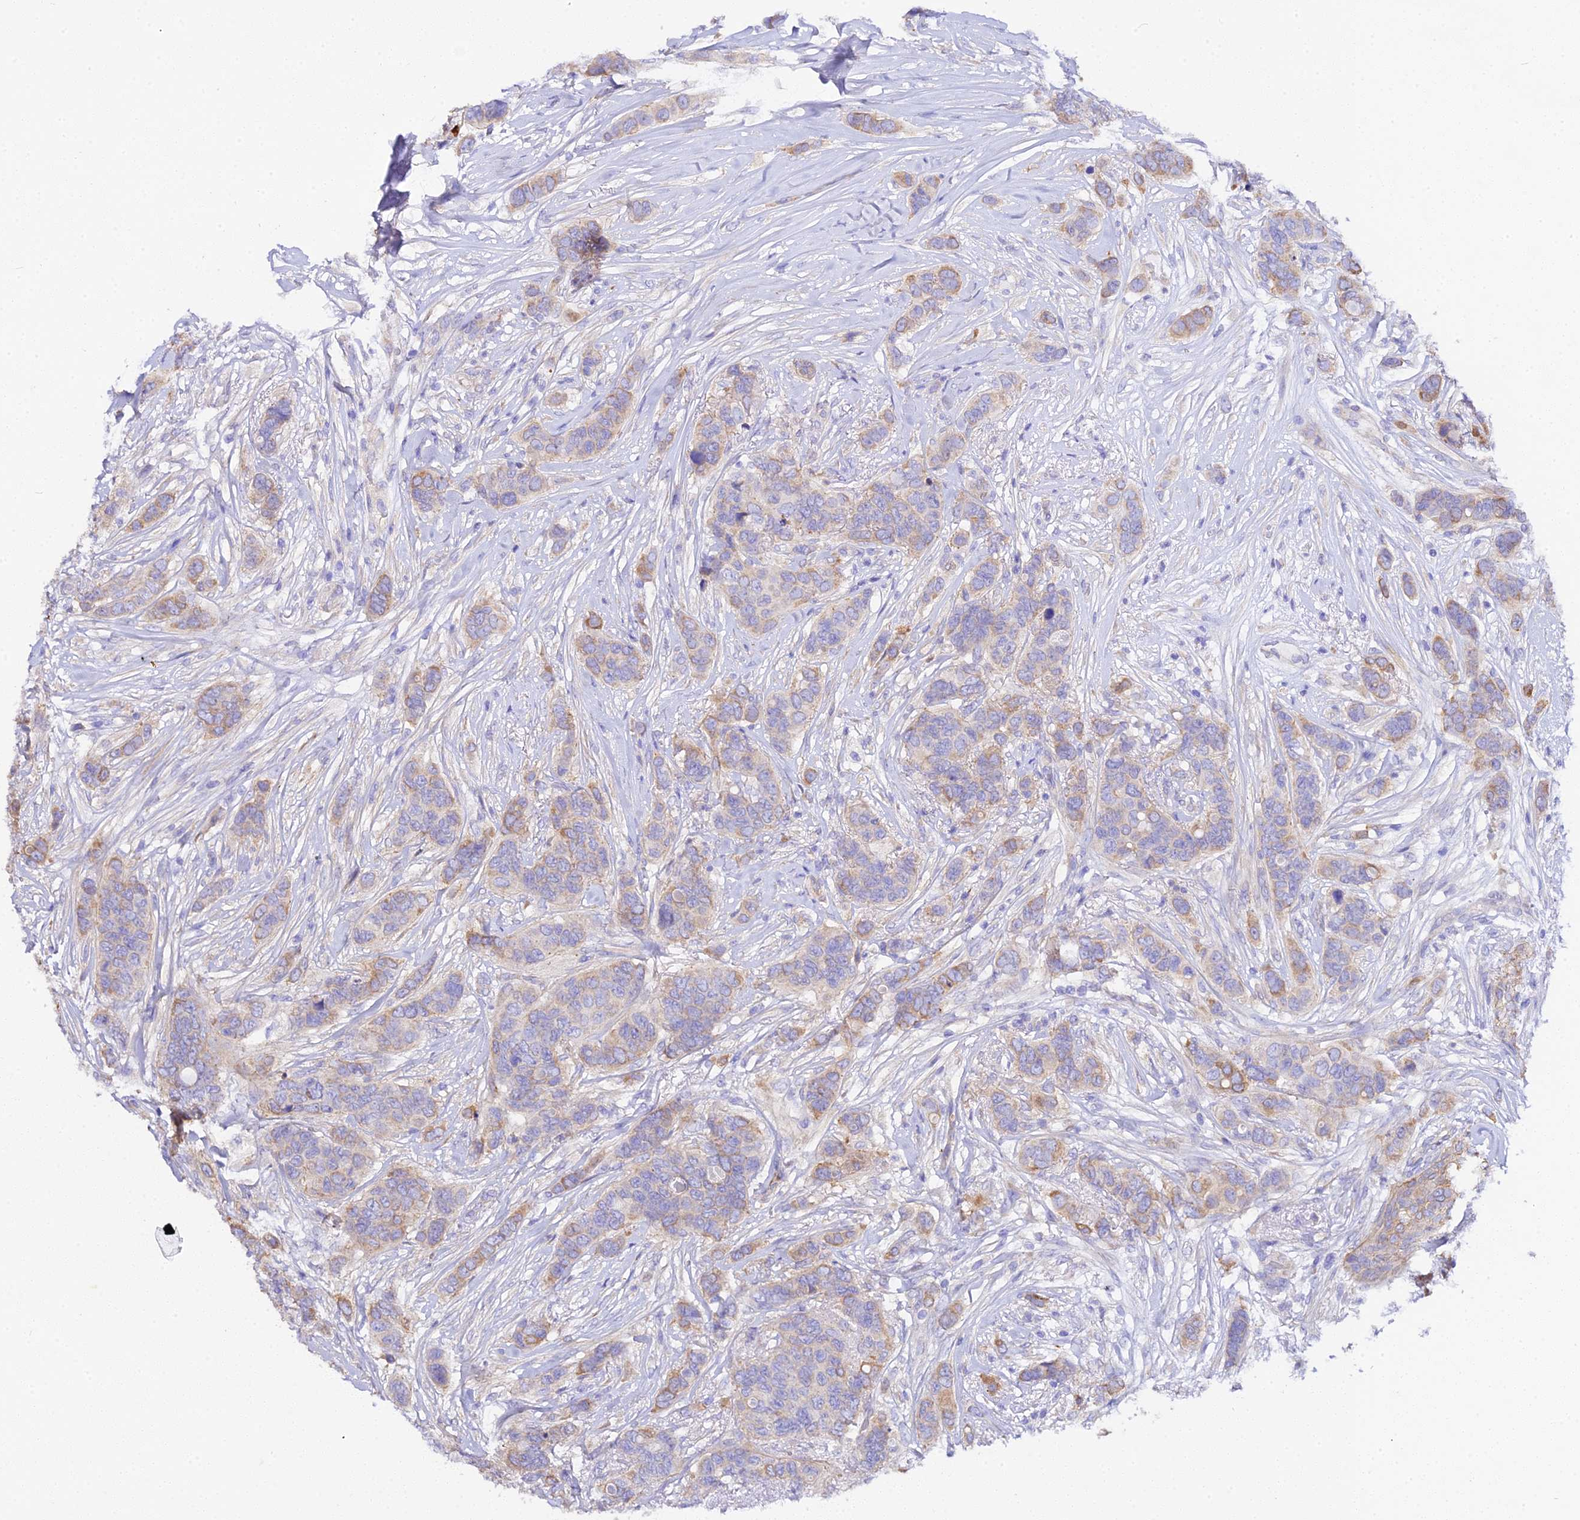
{"staining": {"intensity": "moderate", "quantity": "<25%", "location": "cytoplasmic/membranous"}, "tissue": "breast cancer", "cell_type": "Tumor cells", "image_type": "cancer", "snomed": [{"axis": "morphology", "description": "Lobular carcinoma"}, {"axis": "topography", "description": "Breast"}], "caption": "Immunohistochemistry image of neoplastic tissue: human lobular carcinoma (breast) stained using IHC shows low levels of moderate protein expression localized specifically in the cytoplasmic/membranous of tumor cells, appearing as a cytoplasmic/membranous brown color.", "gene": "CFAP45", "patient": {"sex": "female", "age": 51}}